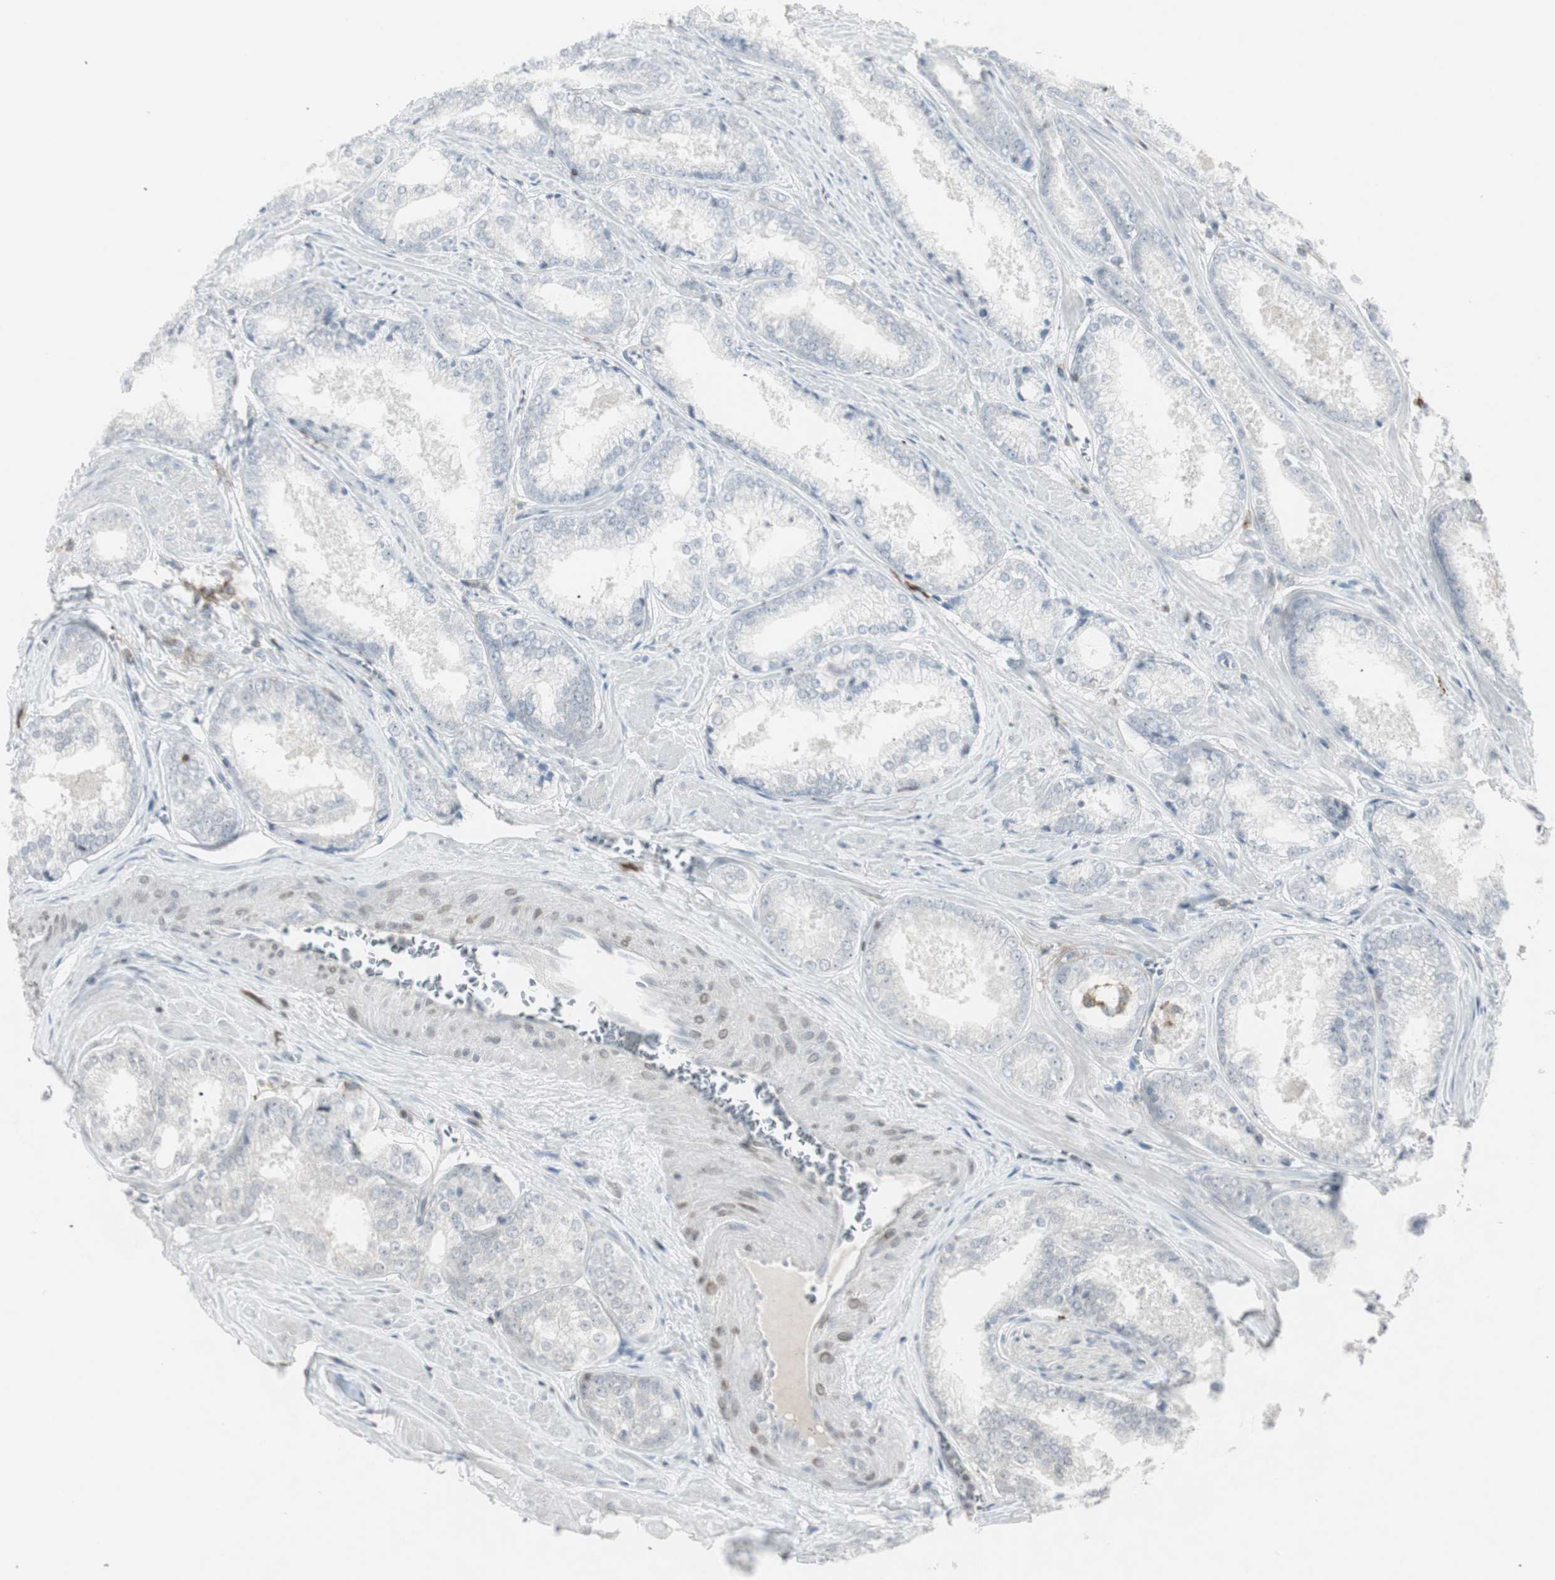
{"staining": {"intensity": "negative", "quantity": "none", "location": "none"}, "tissue": "prostate cancer", "cell_type": "Tumor cells", "image_type": "cancer", "snomed": [{"axis": "morphology", "description": "Adenocarcinoma, Low grade"}, {"axis": "topography", "description": "Prostate"}], "caption": "An image of adenocarcinoma (low-grade) (prostate) stained for a protein reveals no brown staining in tumor cells. Nuclei are stained in blue.", "gene": "MAP4K4", "patient": {"sex": "male", "age": 64}}